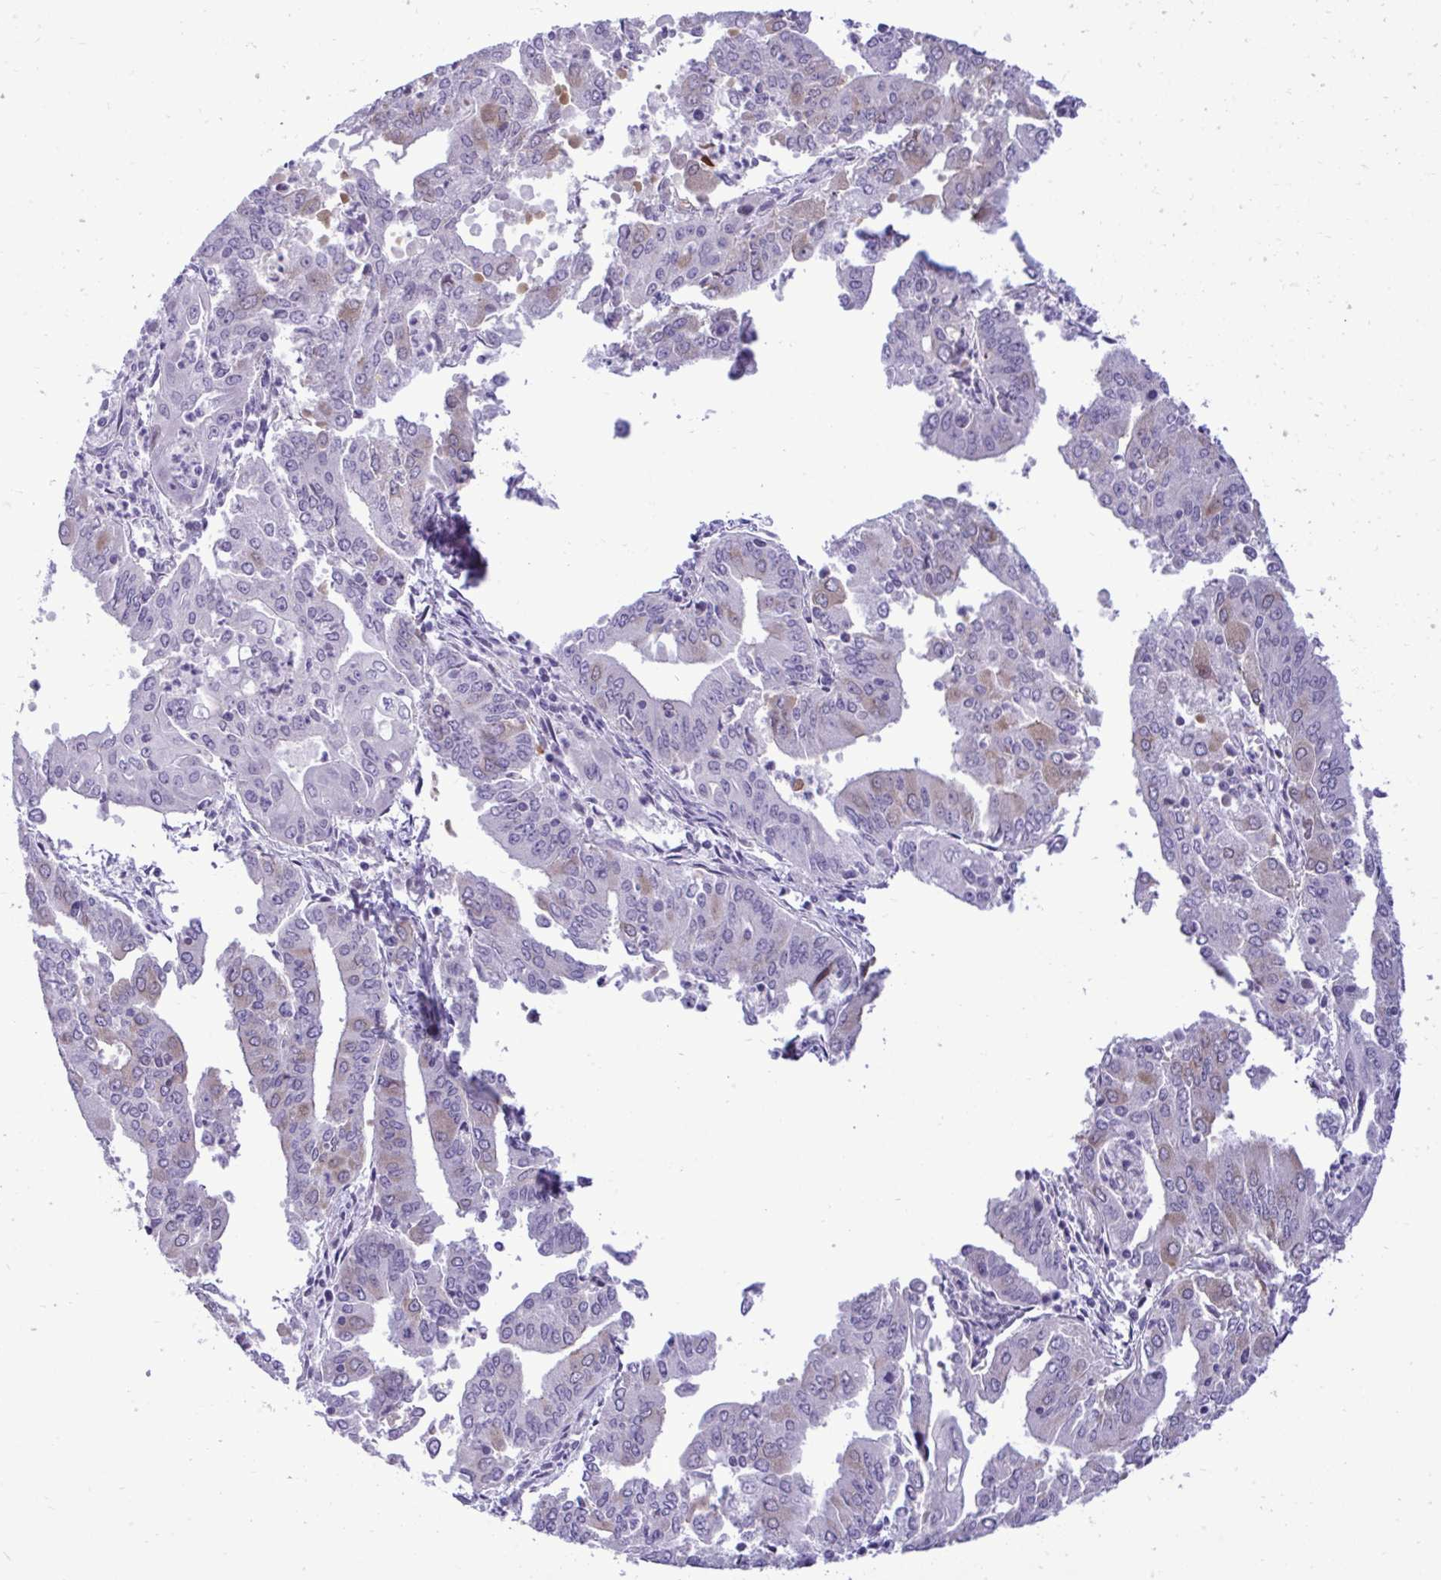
{"staining": {"intensity": "weak", "quantity": "<25%", "location": "cytoplasmic/membranous"}, "tissue": "cervical cancer", "cell_type": "Tumor cells", "image_type": "cancer", "snomed": [{"axis": "morphology", "description": "Adenocarcinoma, NOS"}, {"axis": "topography", "description": "Cervix"}], "caption": "Tumor cells show no significant staining in cervical adenocarcinoma.", "gene": "SPAG1", "patient": {"sex": "female", "age": 56}}